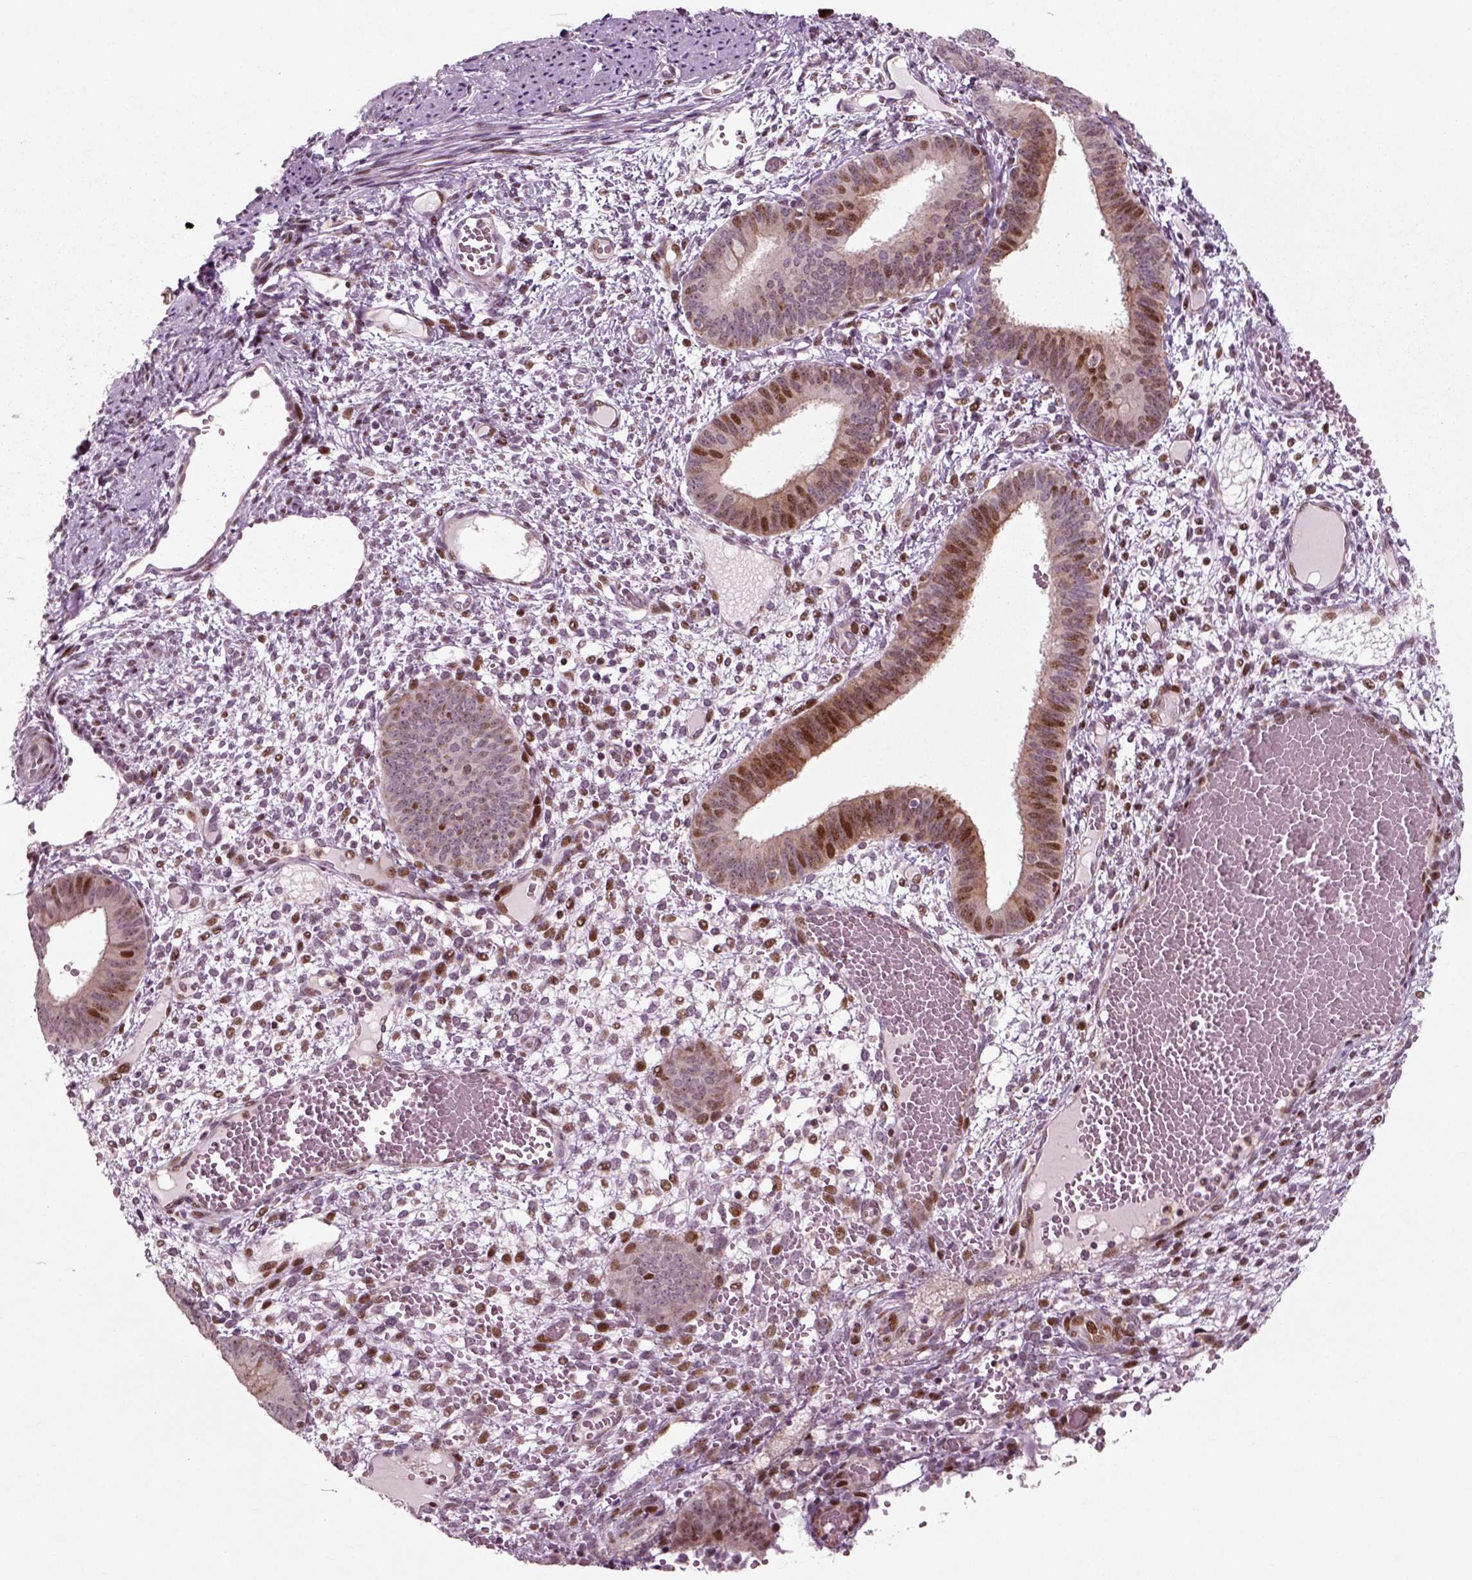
{"staining": {"intensity": "strong", "quantity": "<25%", "location": "nuclear"}, "tissue": "endometrium", "cell_type": "Cells in endometrial stroma", "image_type": "normal", "snomed": [{"axis": "morphology", "description": "Normal tissue, NOS"}, {"axis": "topography", "description": "Endometrium"}], "caption": "Strong nuclear protein positivity is identified in about <25% of cells in endometrial stroma in endometrium. (IHC, brightfield microscopy, high magnification).", "gene": "CDC14A", "patient": {"sex": "female", "age": 42}}